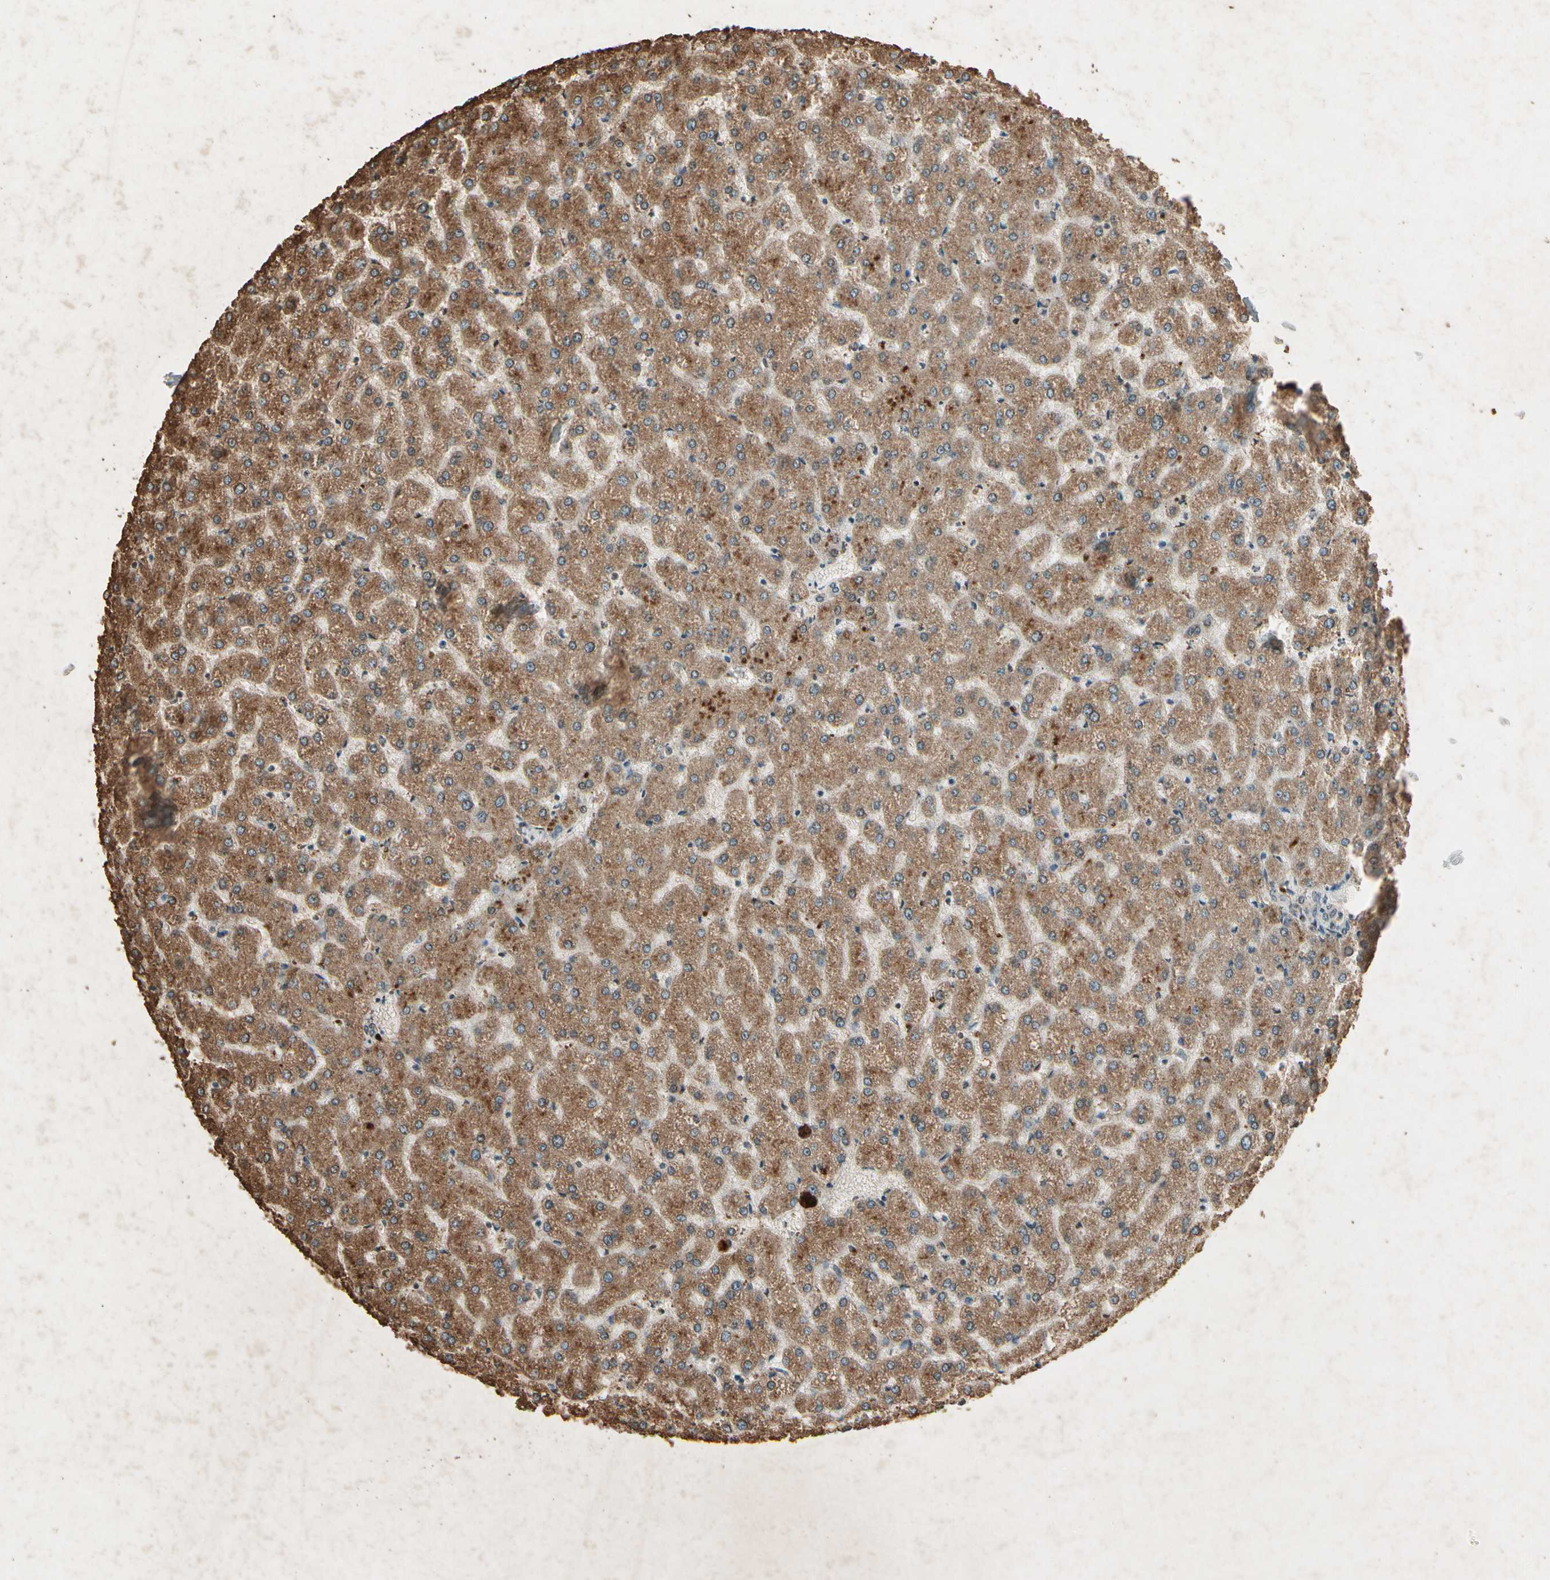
{"staining": {"intensity": "moderate", "quantity": ">75%", "location": "cytoplasmic/membranous"}, "tissue": "liver", "cell_type": "Cholangiocytes", "image_type": "normal", "snomed": [{"axis": "morphology", "description": "Normal tissue, NOS"}, {"axis": "topography", "description": "Liver"}], "caption": "Brown immunohistochemical staining in unremarkable human liver reveals moderate cytoplasmic/membranous staining in approximately >75% of cholangiocytes. The protein is stained brown, and the nuclei are stained in blue (DAB (3,3'-diaminobenzidine) IHC with brightfield microscopy, high magnification).", "gene": "GC", "patient": {"sex": "female", "age": 32}}